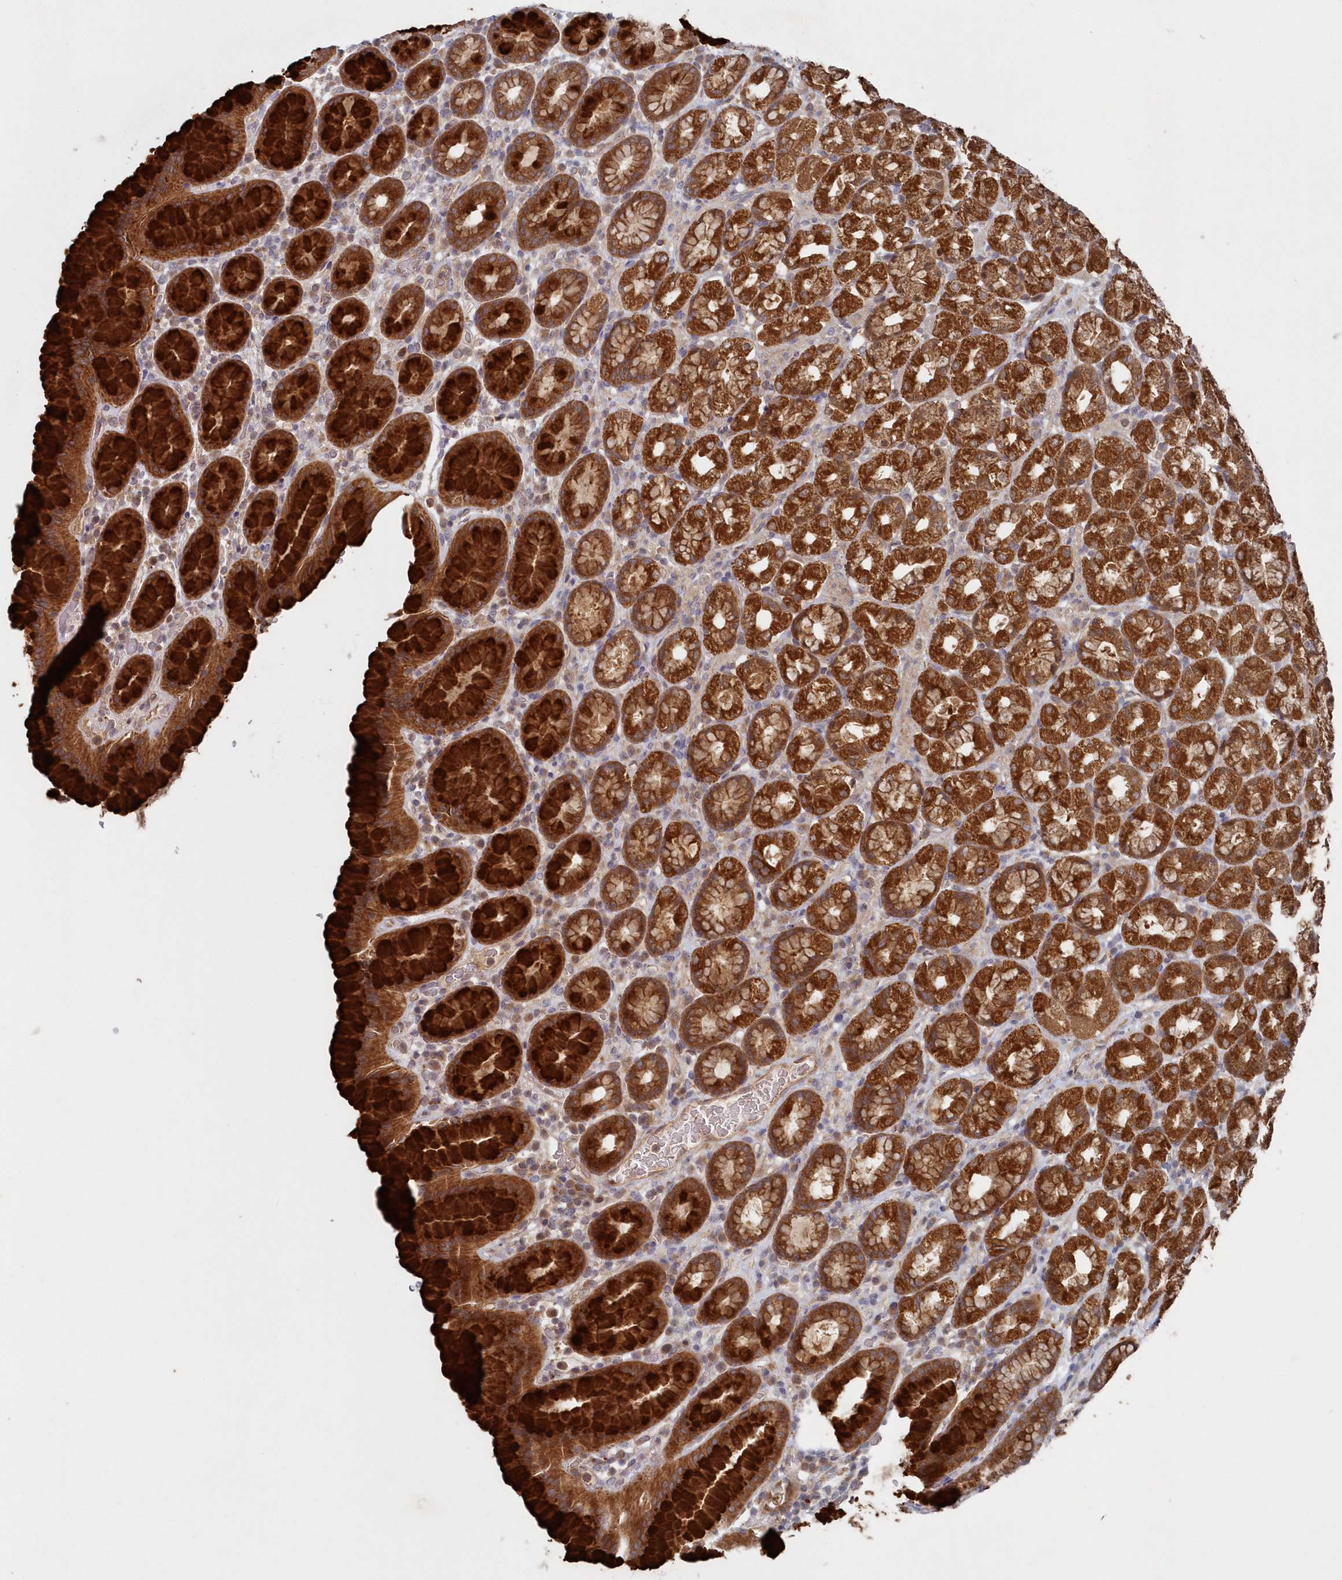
{"staining": {"intensity": "strong", "quantity": ">75%", "location": "cytoplasmic/membranous"}, "tissue": "stomach", "cell_type": "Glandular cells", "image_type": "normal", "snomed": [{"axis": "morphology", "description": "Normal tissue, NOS"}, {"axis": "topography", "description": "Stomach, upper"}], "caption": "High-magnification brightfield microscopy of normal stomach stained with DAB (brown) and counterstained with hematoxylin (blue). glandular cells exhibit strong cytoplasmic/membranous expression is seen in approximately>75% of cells.", "gene": "ASNSD1", "patient": {"sex": "male", "age": 68}}